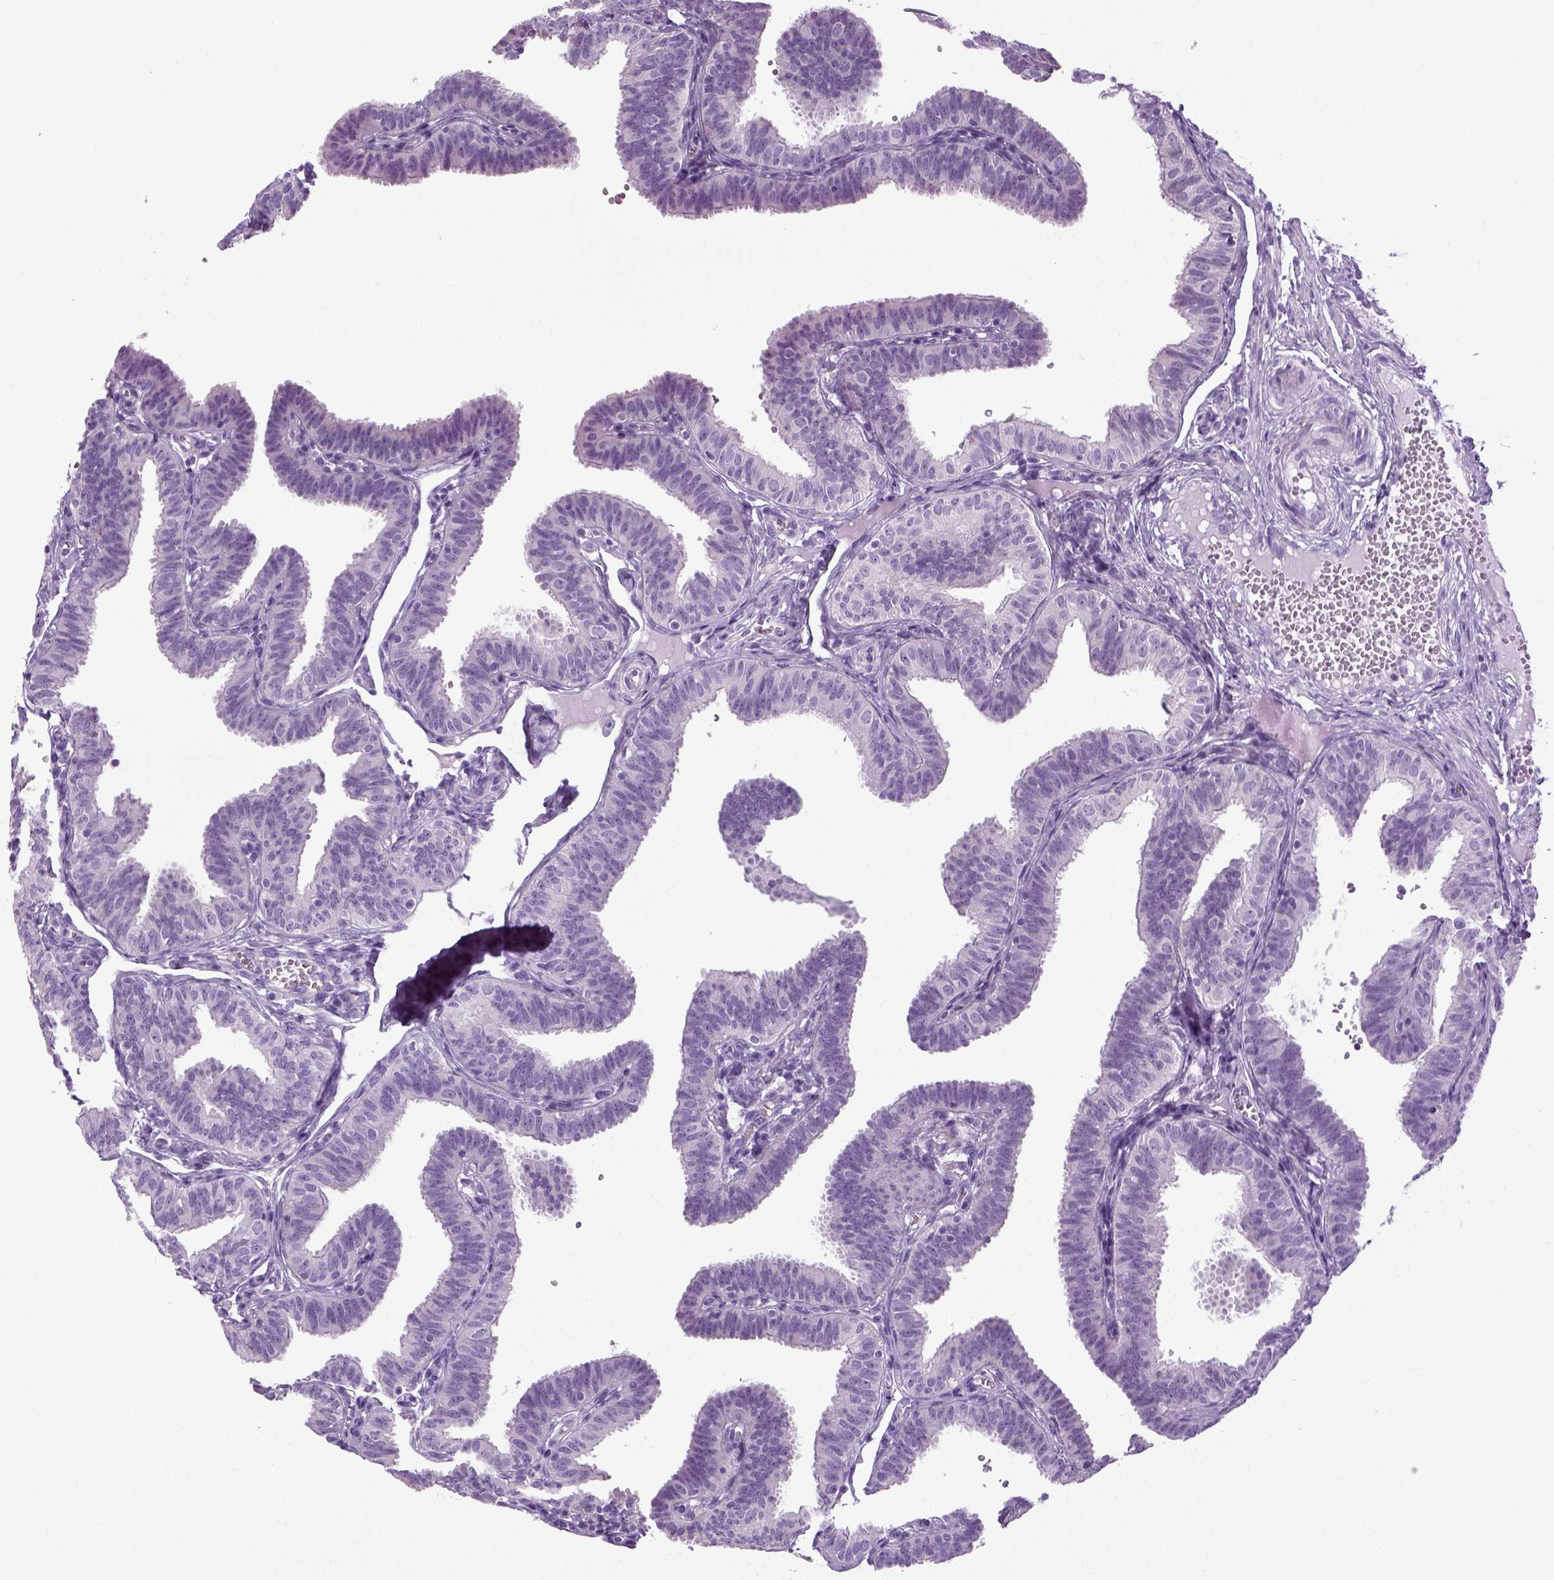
{"staining": {"intensity": "negative", "quantity": "none", "location": "none"}, "tissue": "fallopian tube", "cell_type": "Glandular cells", "image_type": "normal", "snomed": [{"axis": "morphology", "description": "Normal tissue, NOS"}, {"axis": "topography", "description": "Fallopian tube"}], "caption": "High power microscopy micrograph of an immunohistochemistry image of unremarkable fallopian tube, revealing no significant expression in glandular cells. (Immunohistochemistry, brightfield microscopy, high magnification).", "gene": "HMCN2", "patient": {"sex": "female", "age": 25}}